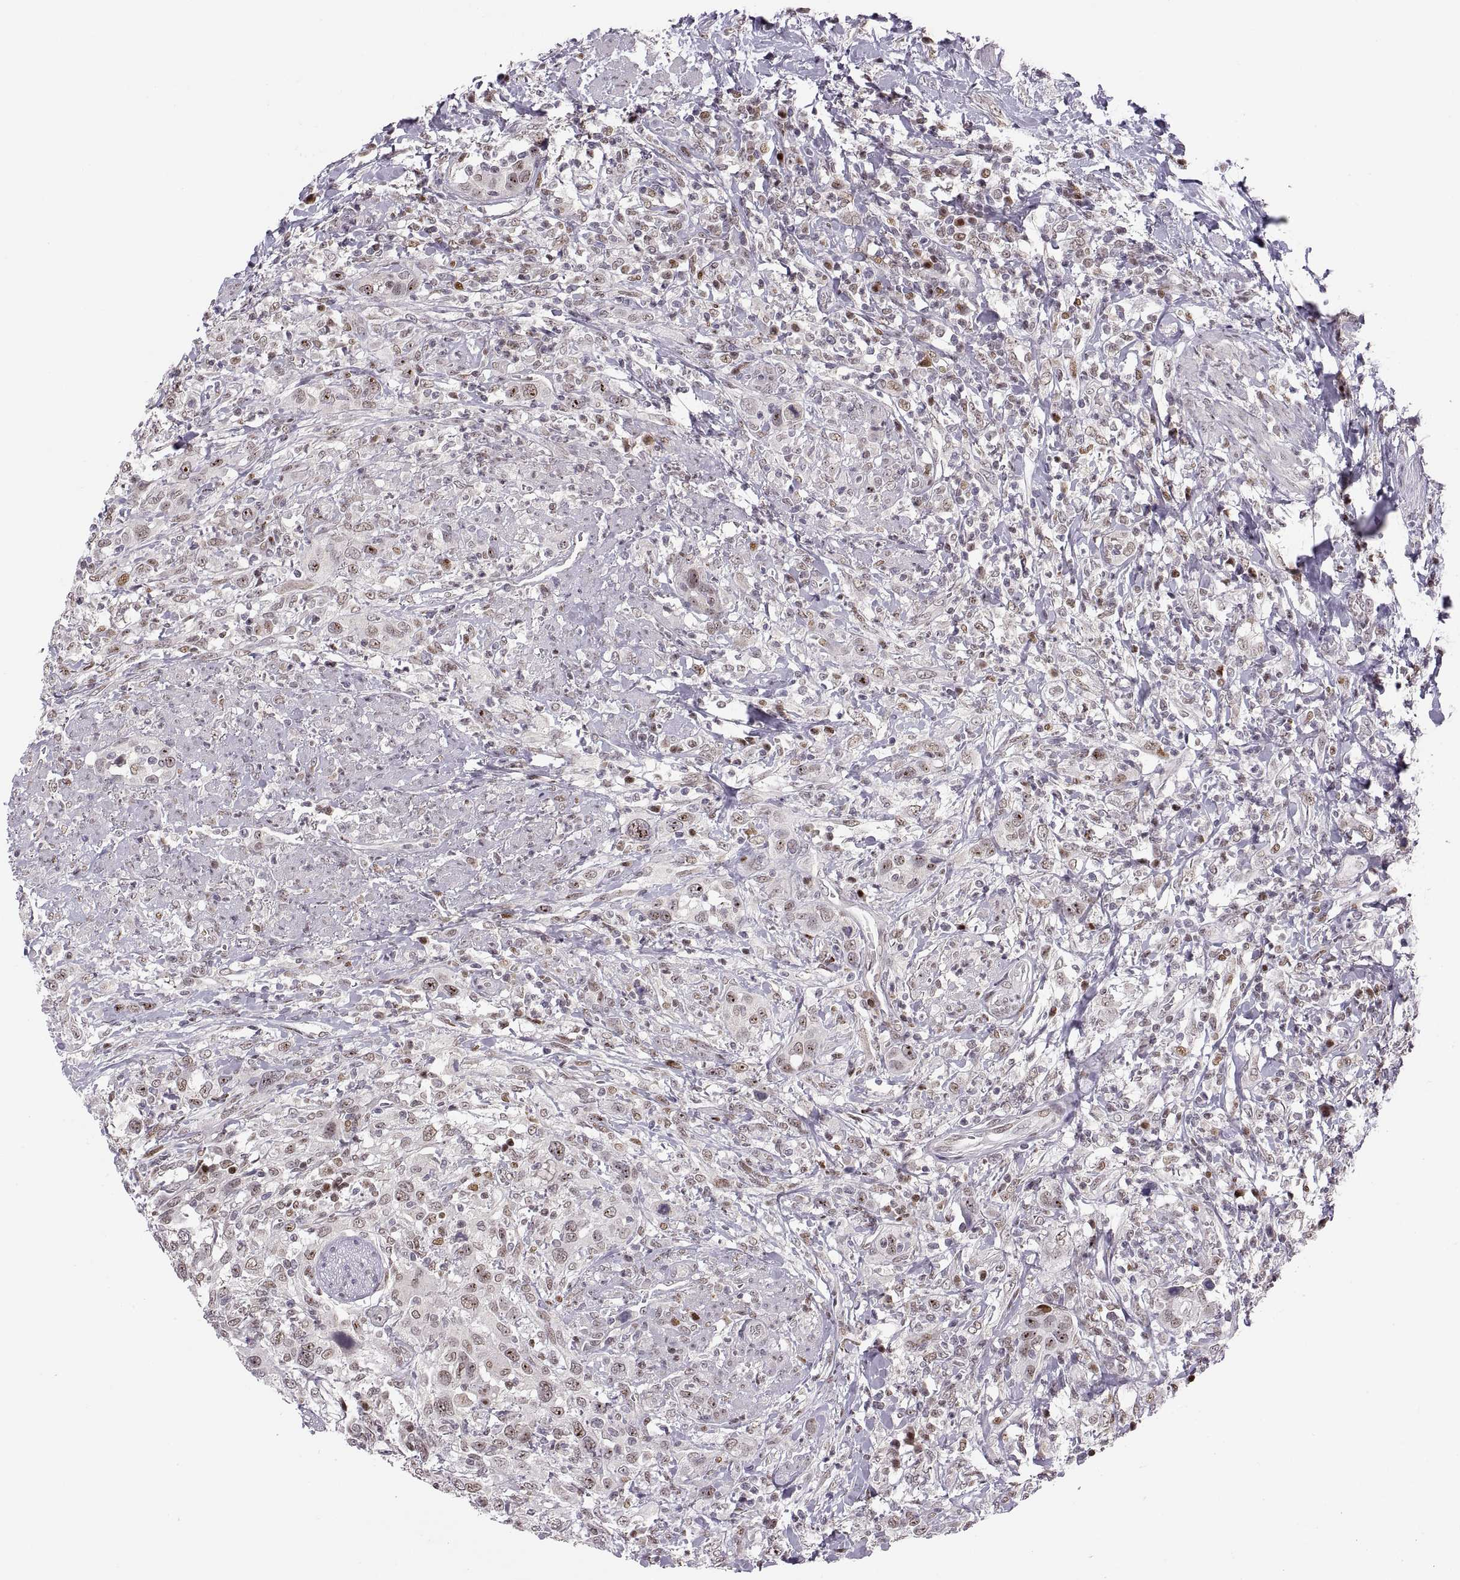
{"staining": {"intensity": "moderate", "quantity": "25%-75%", "location": "nuclear"}, "tissue": "urothelial cancer", "cell_type": "Tumor cells", "image_type": "cancer", "snomed": [{"axis": "morphology", "description": "Urothelial carcinoma, NOS"}, {"axis": "morphology", "description": "Urothelial carcinoma, High grade"}, {"axis": "topography", "description": "Urinary bladder"}], "caption": "Immunohistochemical staining of human urothelial carcinoma (high-grade) reveals medium levels of moderate nuclear staining in about 25%-75% of tumor cells.", "gene": "SNAI1", "patient": {"sex": "female", "age": 64}}